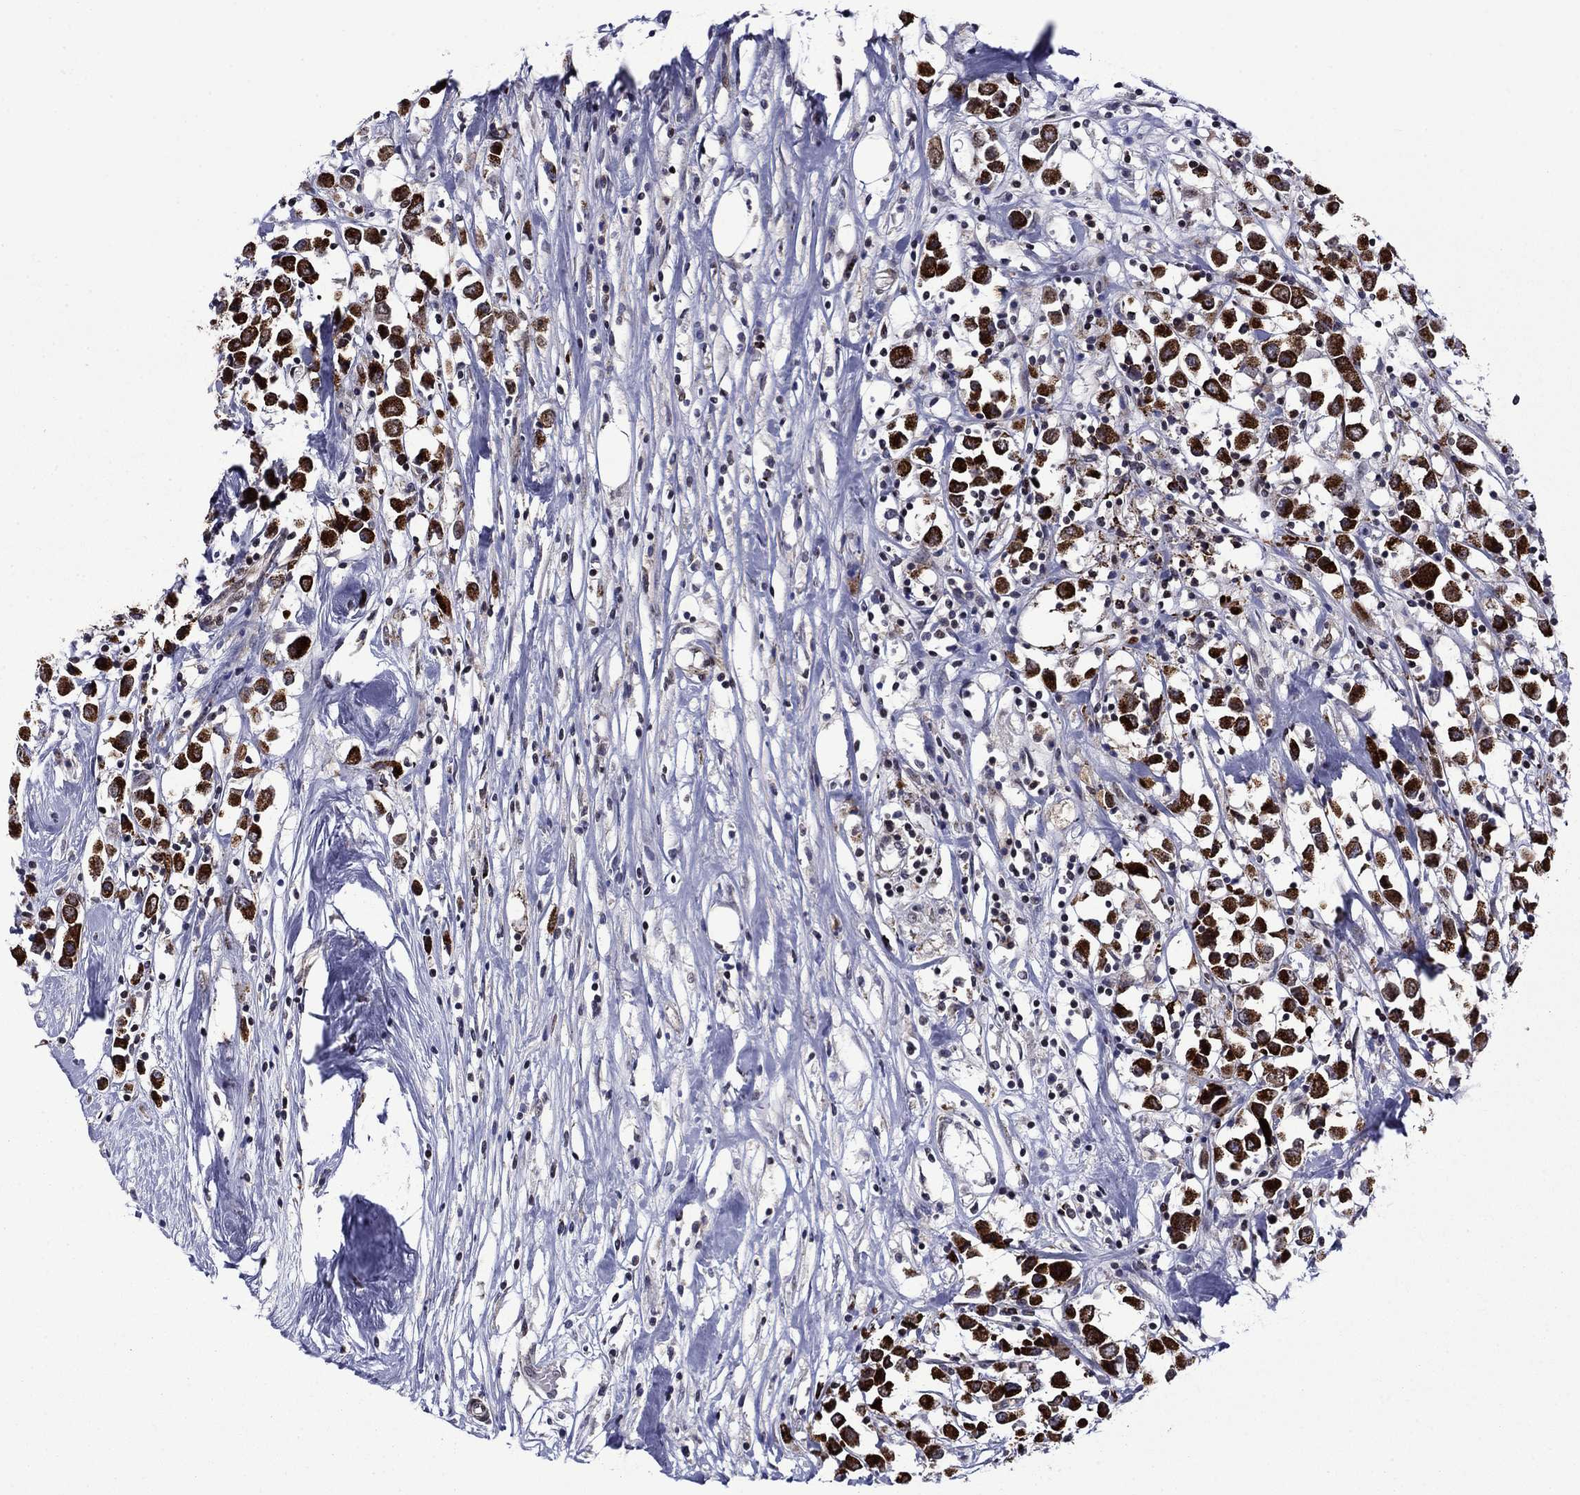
{"staining": {"intensity": "strong", "quantity": ">75%", "location": "cytoplasmic/membranous"}, "tissue": "breast cancer", "cell_type": "Tumor cells", "image_type": "cancer", "snomed": [{"axis": "morphology", "description": "Duct carcinoma"}, {"axis": "topography", "description": "Breast"}], "caption": "Breast cancer was stained to show a protein in brown. There is high levels of strong cytoplasmic/membranous expression in approximately >75% of tumor cells. Immunohistochemistry stains the protein in brown and the nuclei are stained blue.", "gene": "SURF2", "patient": {"sex": "female", "age": 61}}